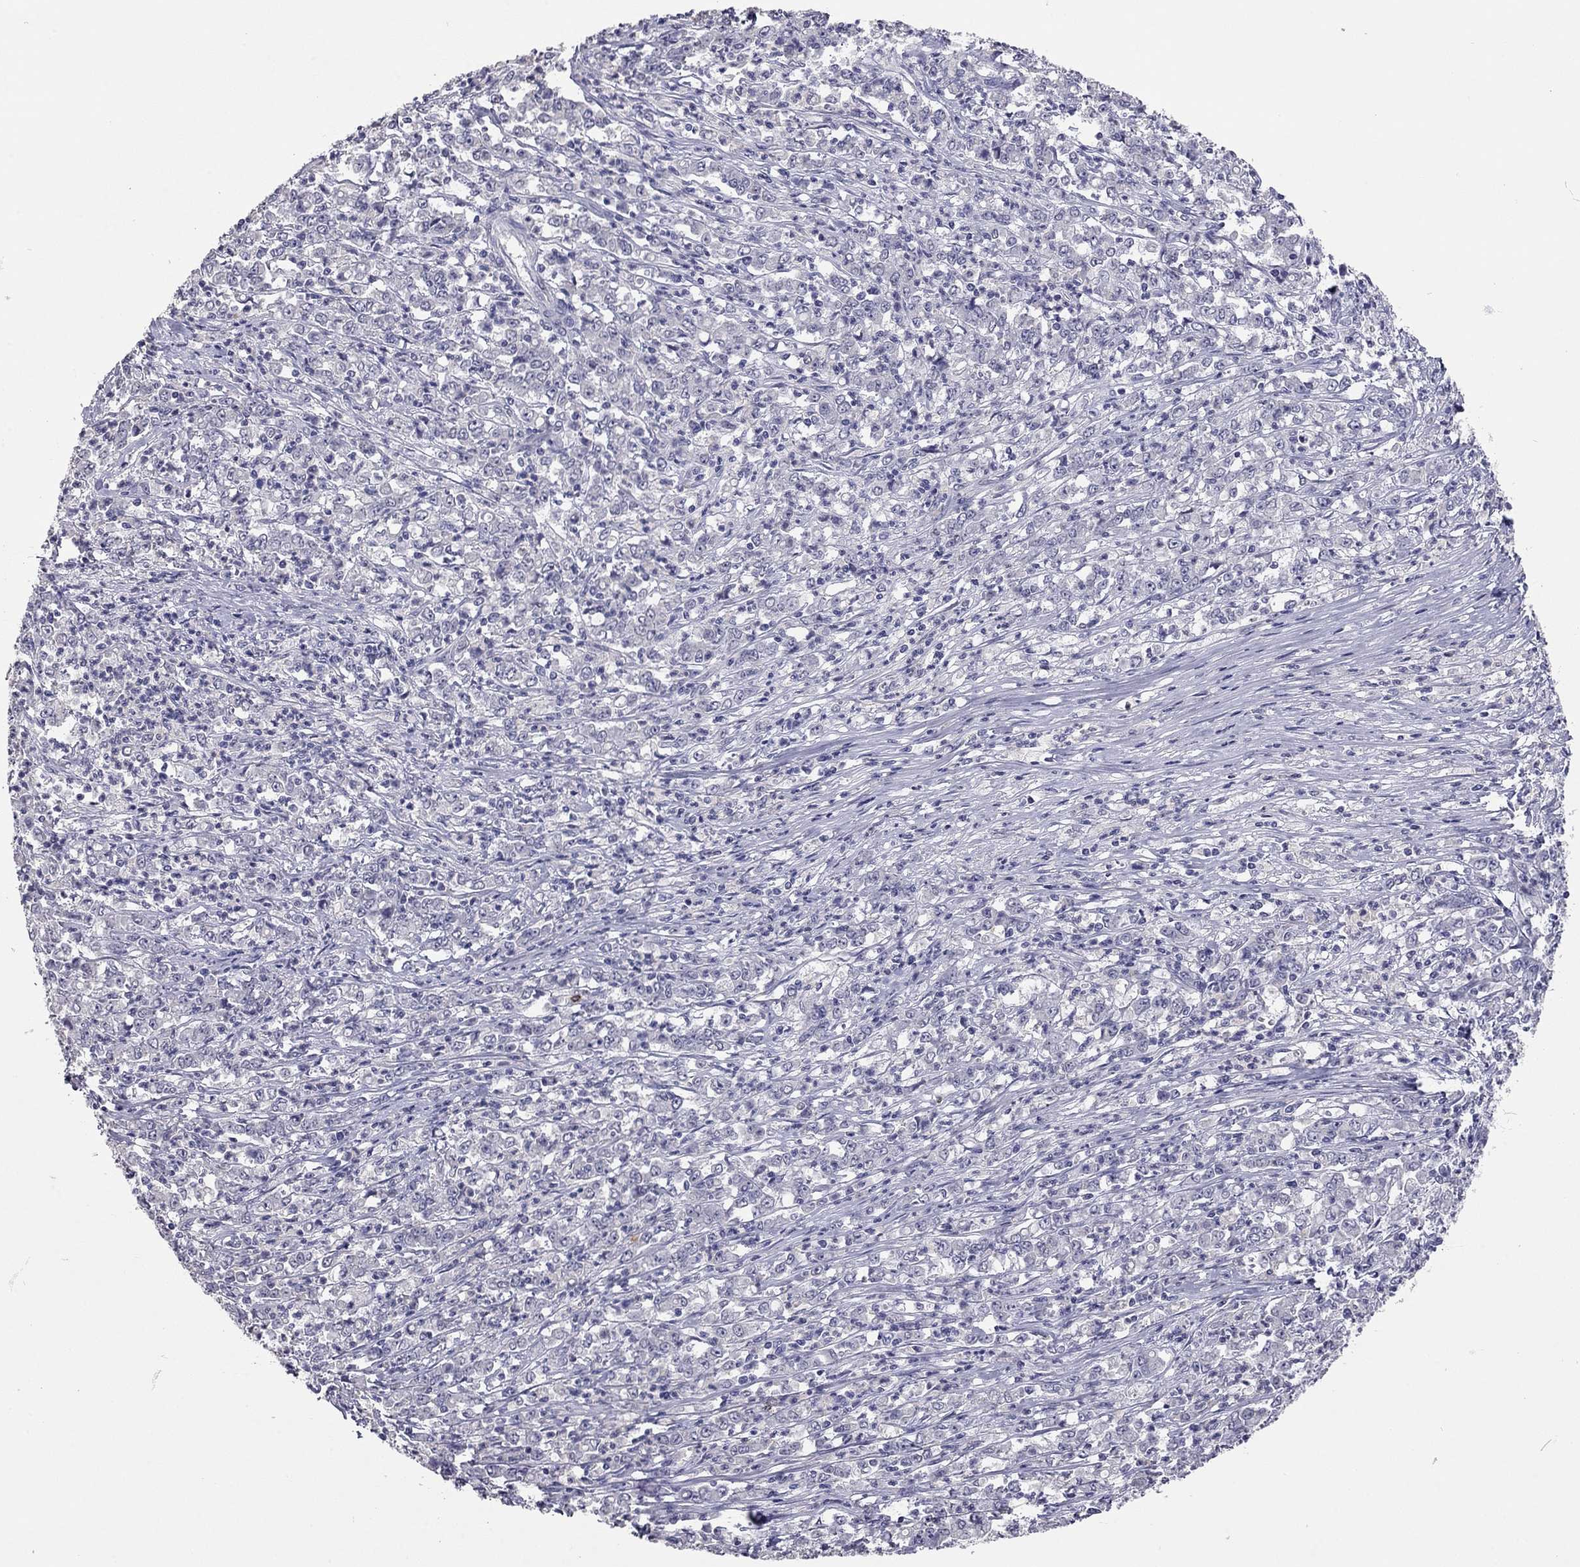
{"staining": {"intensity": "negative", "quantity": "none", "location": "none"}, "tissue": "stomach cancer", "cell_type": "Tumor cells", "image_type": "cancer", "snomed": [{"axis": "morphology", "description": "Adenocarcinoma, NOS"}, {"axis": "topography", "description": "Stomach, lower"}], "caption": "Immunohistochemical staining of adenocarcinoma (stomach) shows no significant staining in tumor cells.", "gene": "SCARB1", "patient": {"sex": "female", "age": 71}}